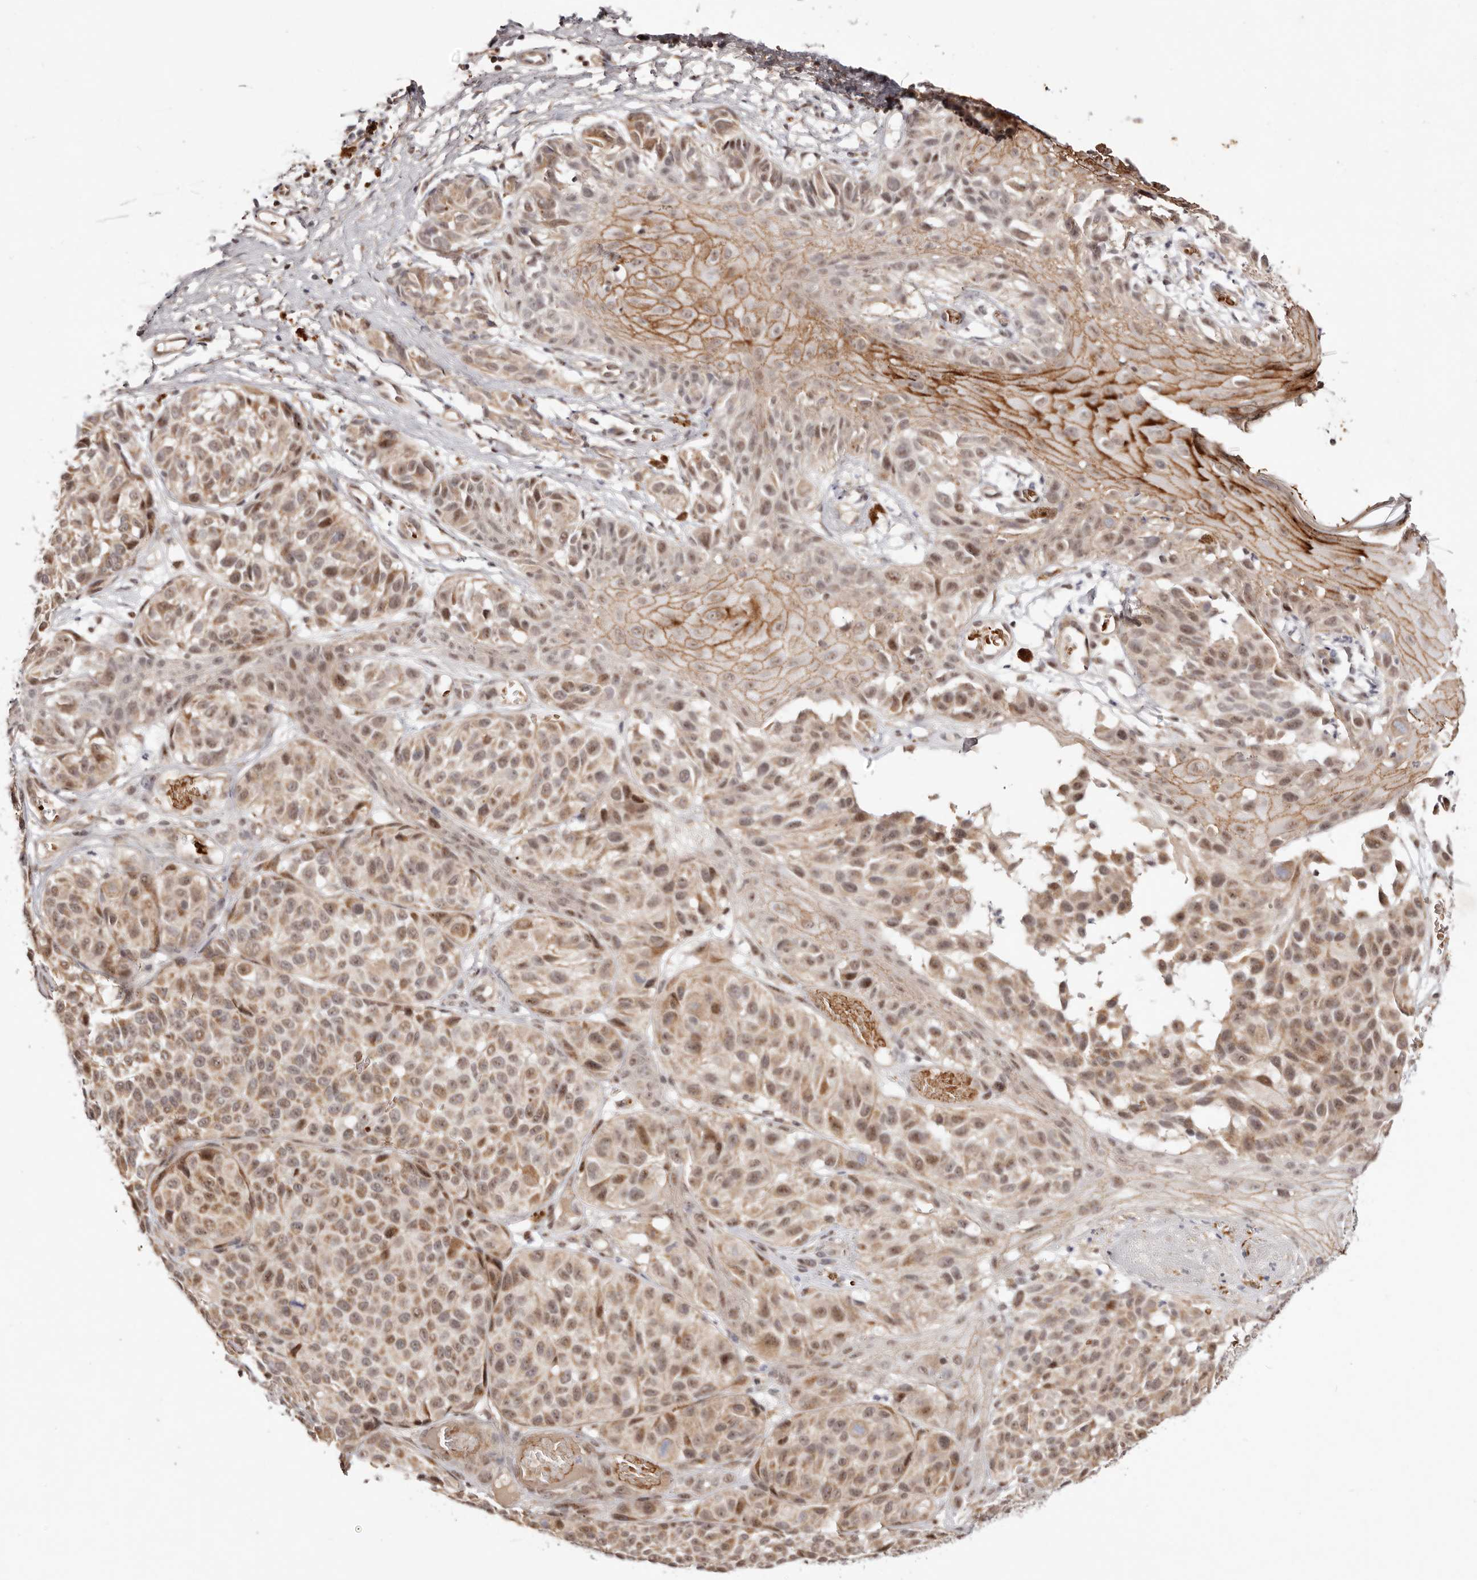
{"staining": {"intensity": "moderate", "quantity": ">75%", "location": "cytoplasmic/membranous,nuclear"}, "tissue": "melanoma", "cell_type": "Tumor cells", "image_type": "cancer", "snomed": [{"axis": "morphology", "description": "Malignant melanoma, NOS"}, {"axis": "topography", "description": "Skin"}], "caption": "Human malignant melanoma stained with a brown dye displays moderate cytoplasmic/membranous and nuclear positive positivity in approximately >75% of tumor cells.", "gene": "WRN", "patient": {"sex": "male", "age": 83}}